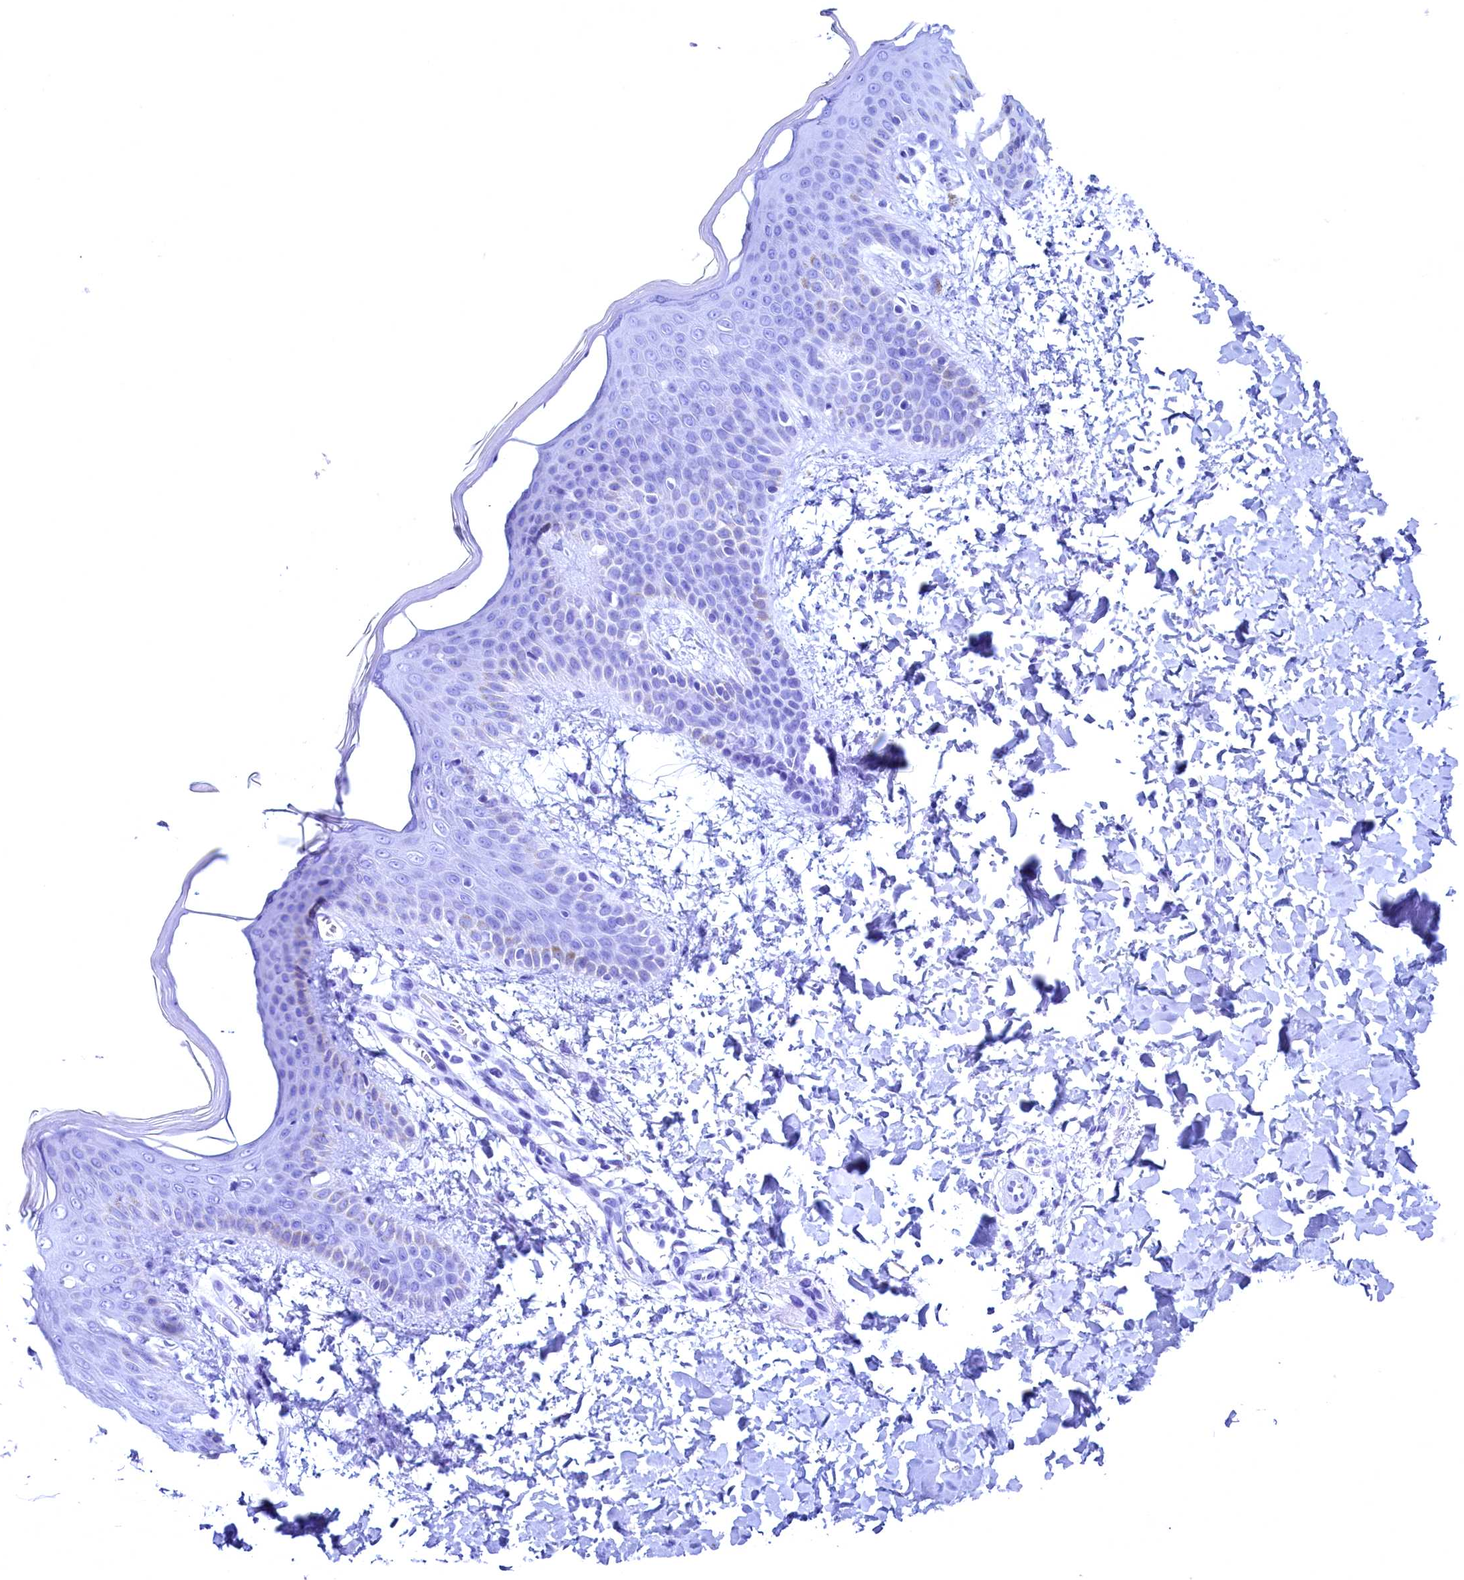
{"staining": {"intensity": "negative", "quantity": "none", "location": "none"}, "tissue": "skin", "cell_type": "Fibroblasts", "image_type": "normal", "snomed": [{"axis": "morphology", "description": "Normal tissue, NOS"}, {"axis": "topography", "description": "Skin"}], "caption": "Immunohistochemistry (IHC) of unremarkable skin shows no staining in fibroblasts.", "gene": "FLYWCH2", "patient": {"sex": "male", "age": 36}}